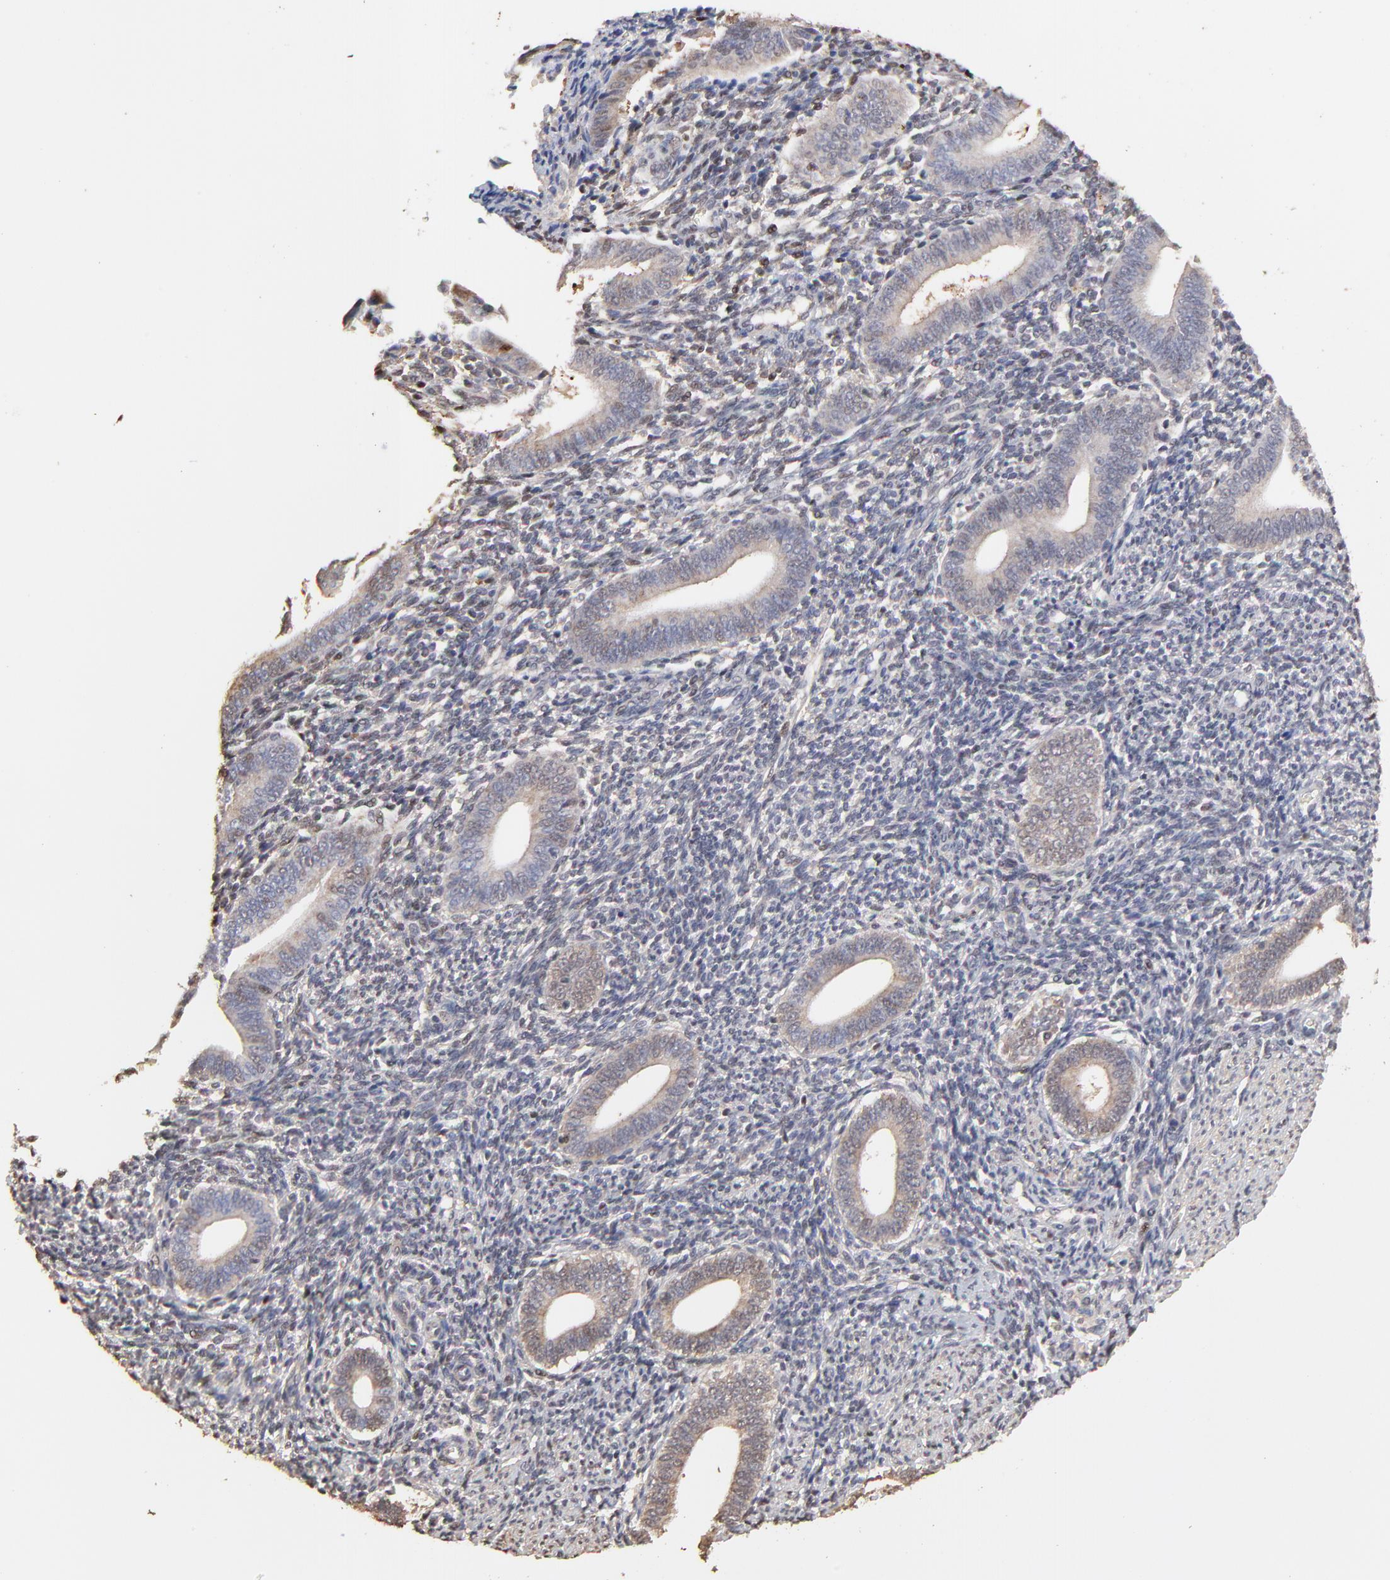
{"staining": {"intensity": "weak", "quantity": "<25%", "location": "nuclear"}, "tissue": "endometrium", "cell_type": "Cells in endometrial stroma", "image_type": "normal", "snomed": [{"axis": "morphology", "description": "Normal tissue, NOS"}, {"axis": "topography", "description": "Uterus"}, {"axis": "topography", "description": "Endometrium"}], "caption": "Immunohistochemical staining of normal human endometrium demonstrates no significant expression in cells in endometrial stroma. Brightfield microscopy of immunohistochemistry stained with DAB (brown) and hematoxylin (blue), captured at high magnification.", "gene": "BIRC5", "patient": {"sex": "female", "age": 33}}